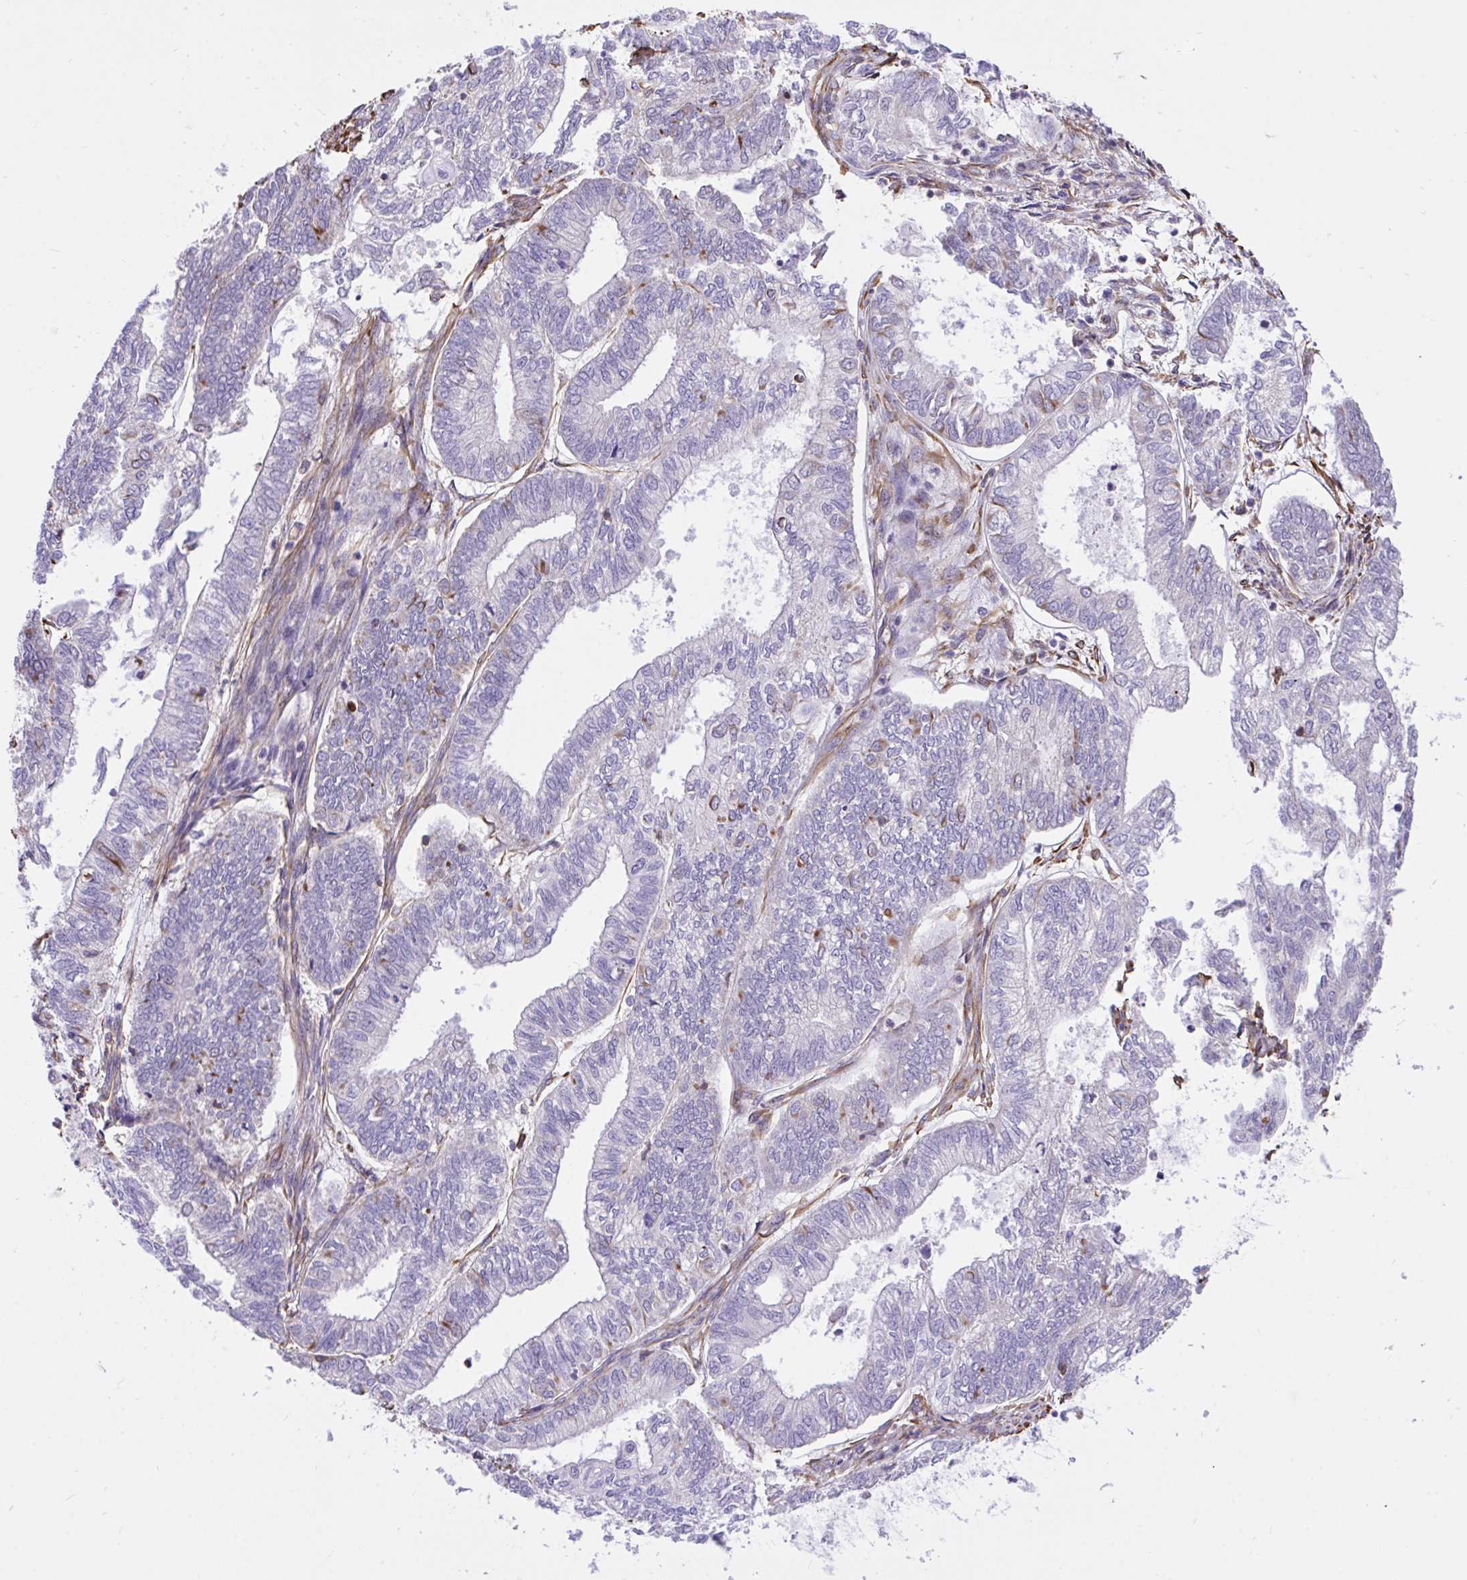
{"staining": {"intensity": "negative", "quantity": "none", "location": "none"}, "tissue": "ovarian cancer", "cell_type": "Tumor cells", "image_type": "cancer", "snomed": [{"axis": "morphology", "description": "Carcinoma, endometroid"}, {"axis": "topography", "description": "Ovary"}], "caption": "DAB (3,3'-diaminobenzidine) immunohistochemical staining of human ovarian endometroid carcinoma reveals no significant expression in tumor cells. (DAB (3,3'-diaminobenzidine) IHC visualized using brightfield microscopy, high magnification).", "gene": "RNF103", "patient": {"sex": "female", "age": 64}}